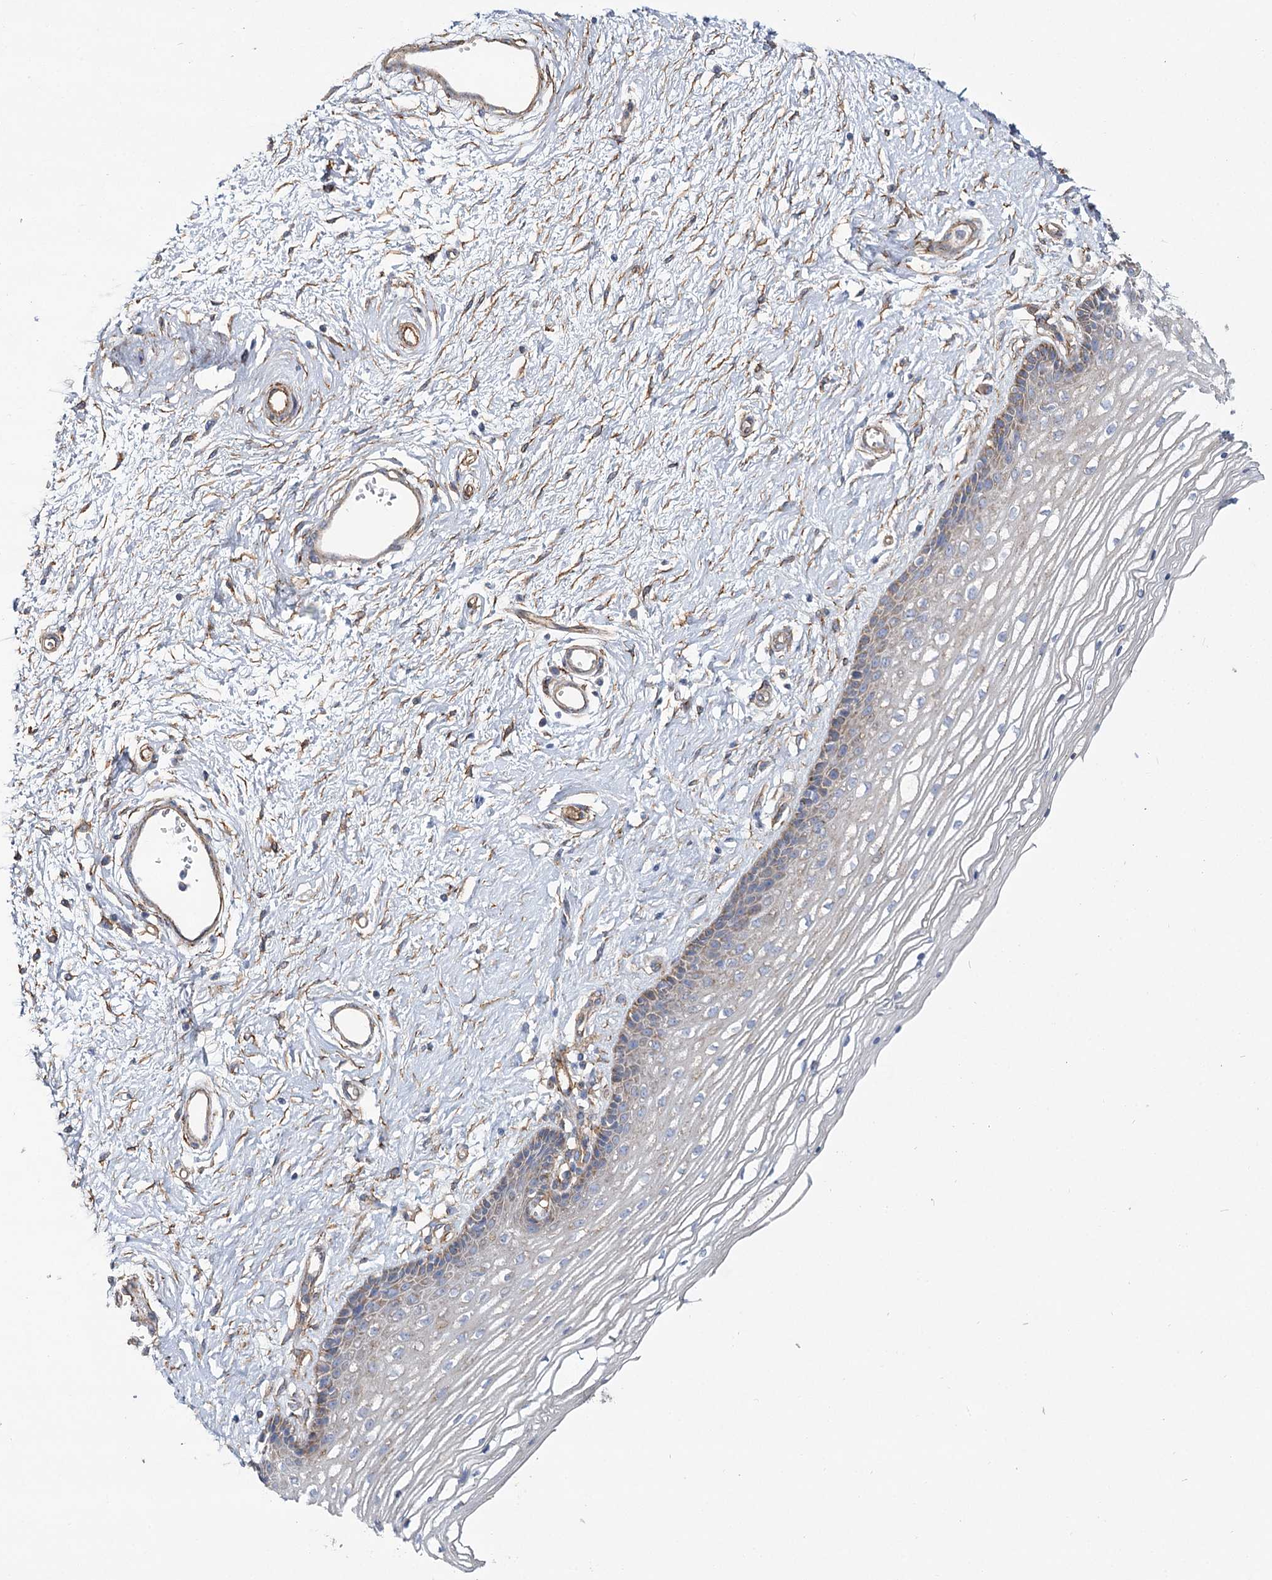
{"staining": {"intensity": "weak", "quantity": "25%-75%", "location": "cytoplasmic/membranous"}, "tissue": "vagina", "cell_type": "Squamous epithelial cells", "image_type": "normal", "snomed": [{"axis": "morphology", "description": "Normal tissue, NOS"}, {"axis": "topography", "description": "Vagina"}], "caption": "Immunohistochemistry (IHC) of normal human vagina reveals low levels of weak cytoplasmic/membranous expression in approximately 25%-75% of squamous epithelial cells. (IHC, brightfield microscopy, high magnification).", "gene": "TMEM164", "patient": {"sex": "female", "age": 46}}